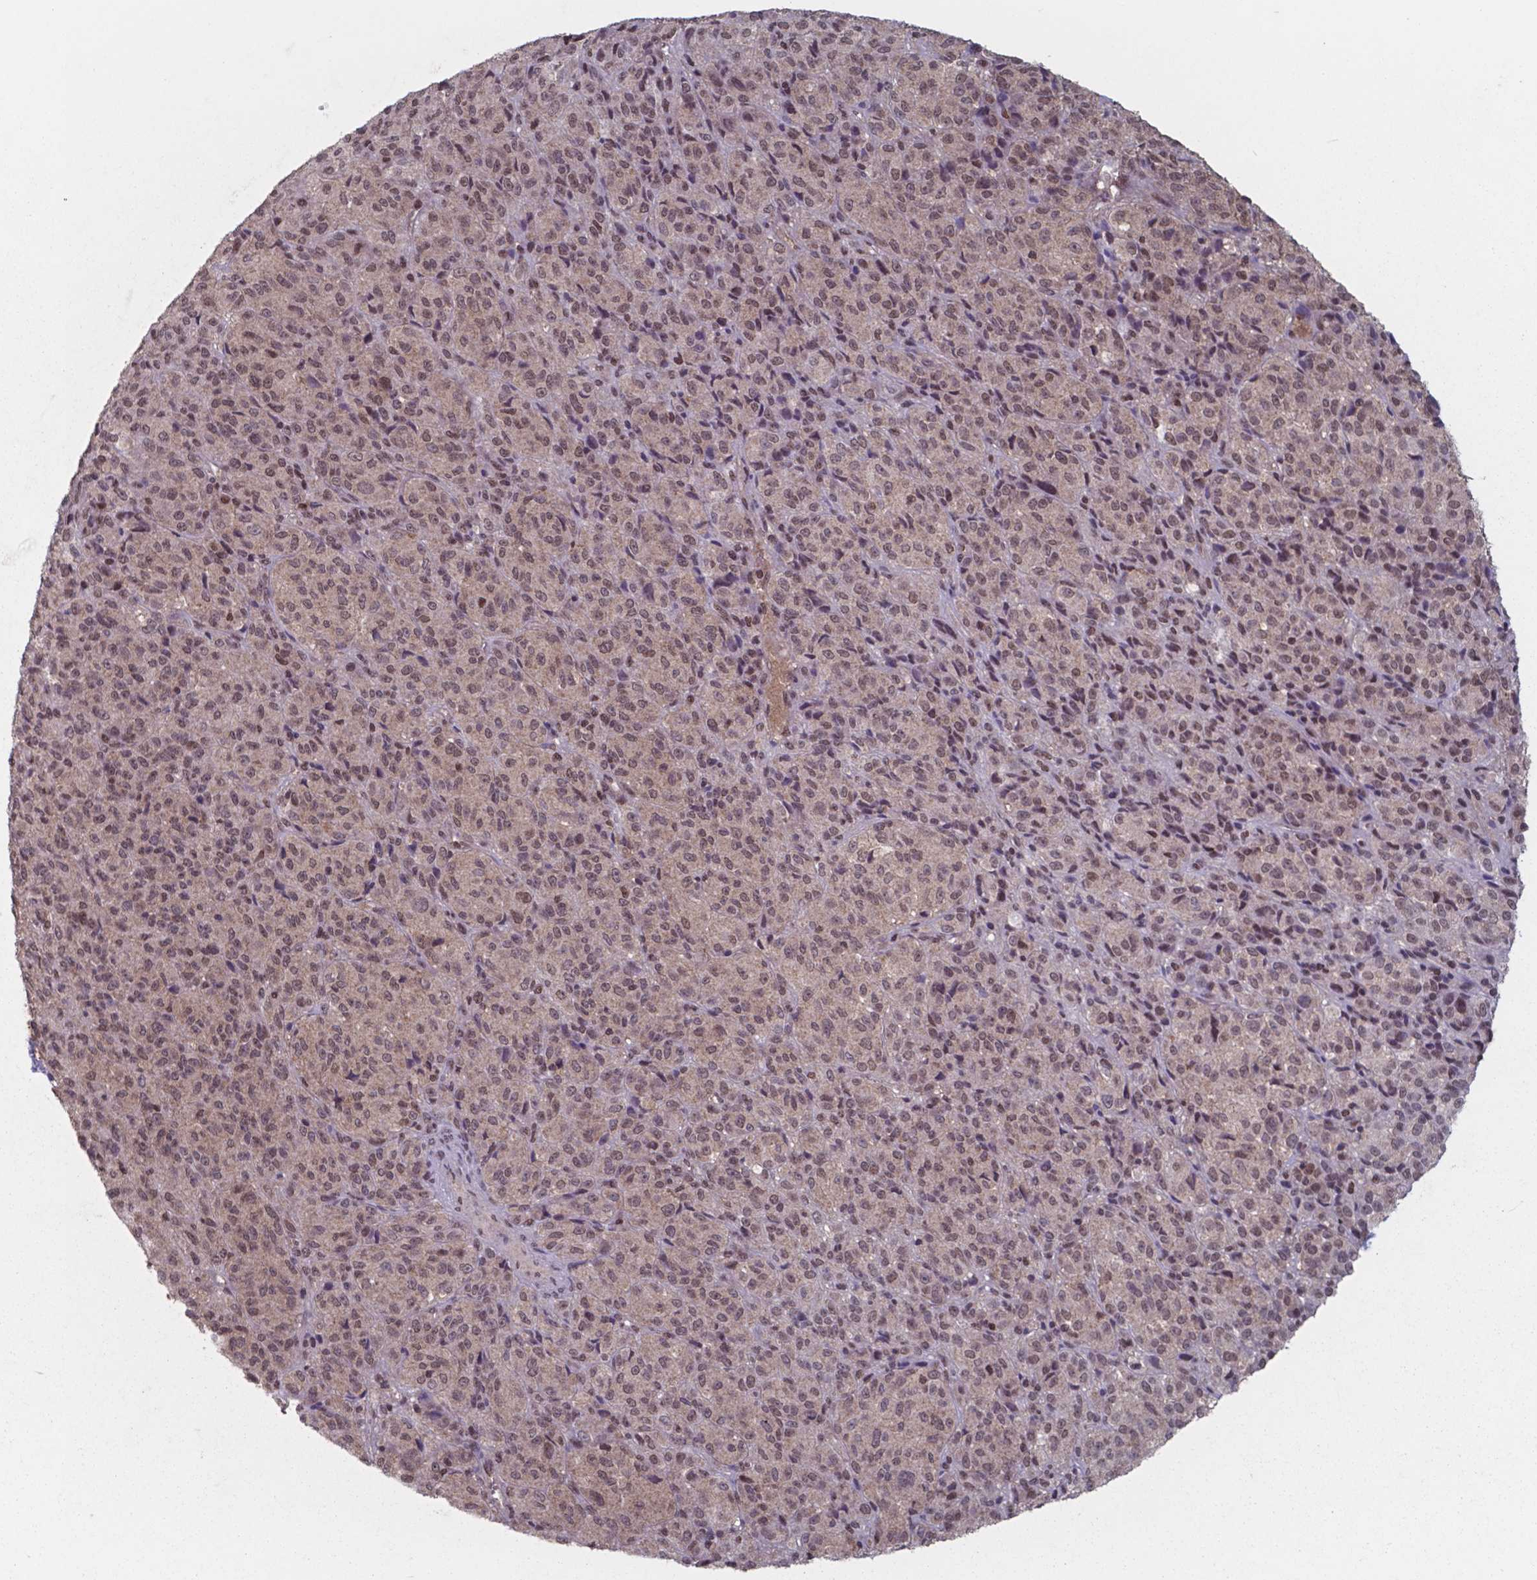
{"staining": {"intensity": "moderate", "quantity": ">75%", "location": "nuclear"}, "tissue": "melanoma", "cell_type": "Tumor cells", "image_type": "cancer", "snomed": [{"axis": "morphology", "description": "Malignant melanoma, Metastatic site"}, {"axis": "topography", "description": "Brain"}], "caption": "Immunohistochemistry (IHC) micrograph of malignant melanoma (metastatic site) stained for a protein (brown), which reveals medium levels of moderate nuclear positivity in about >75% of tumor cells.", "gene": "UBA1", "patient": {"sex": "female", "age": 56}}